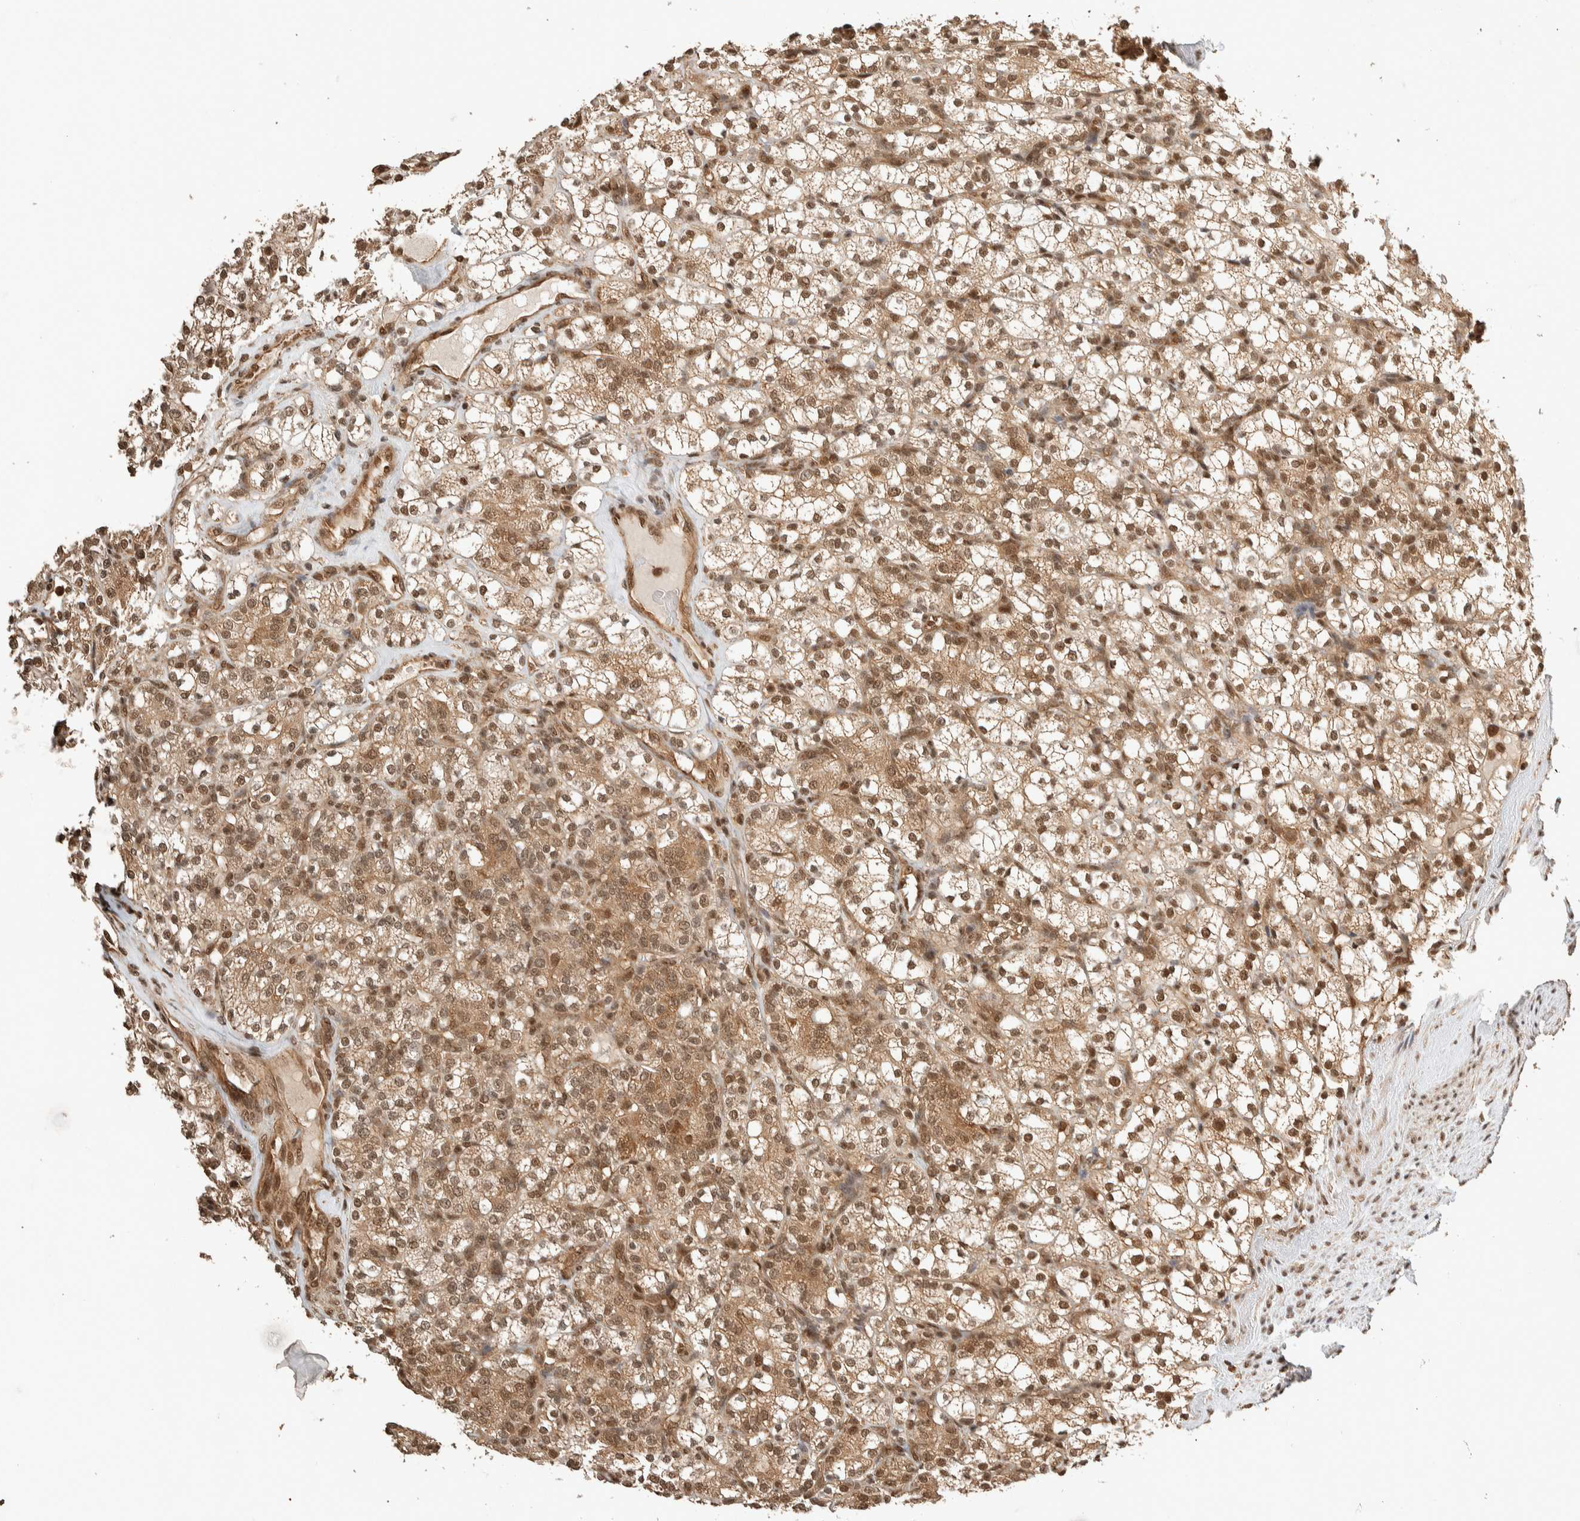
{"staining": {"intensity": "moderate", "quantity": ">75%", "location": "cytoplasmic/membranous,nuclear"}, "tissue": "renal cancer", "cell_type": "Tumor cells", "image_type": "cancer", "snomed": [{"axis": "morphology", "description": "Adenocarcinoma, NOS"}, {"axis": "topography", "description": "Kidney"}], "caption": "Immunohistochemical staining of renal adenocarcinoma displays medium levels of moderate cytoplasmic/membranous and nuclear expression in about >75% of tumor cells. The staining is performed using DAB brown chromogen to label protein expression. The nuclei are counter-stained blue using hematoxylin.", "gene": "ZBTB2", "patient": {"sex": "male", "age": 77}}